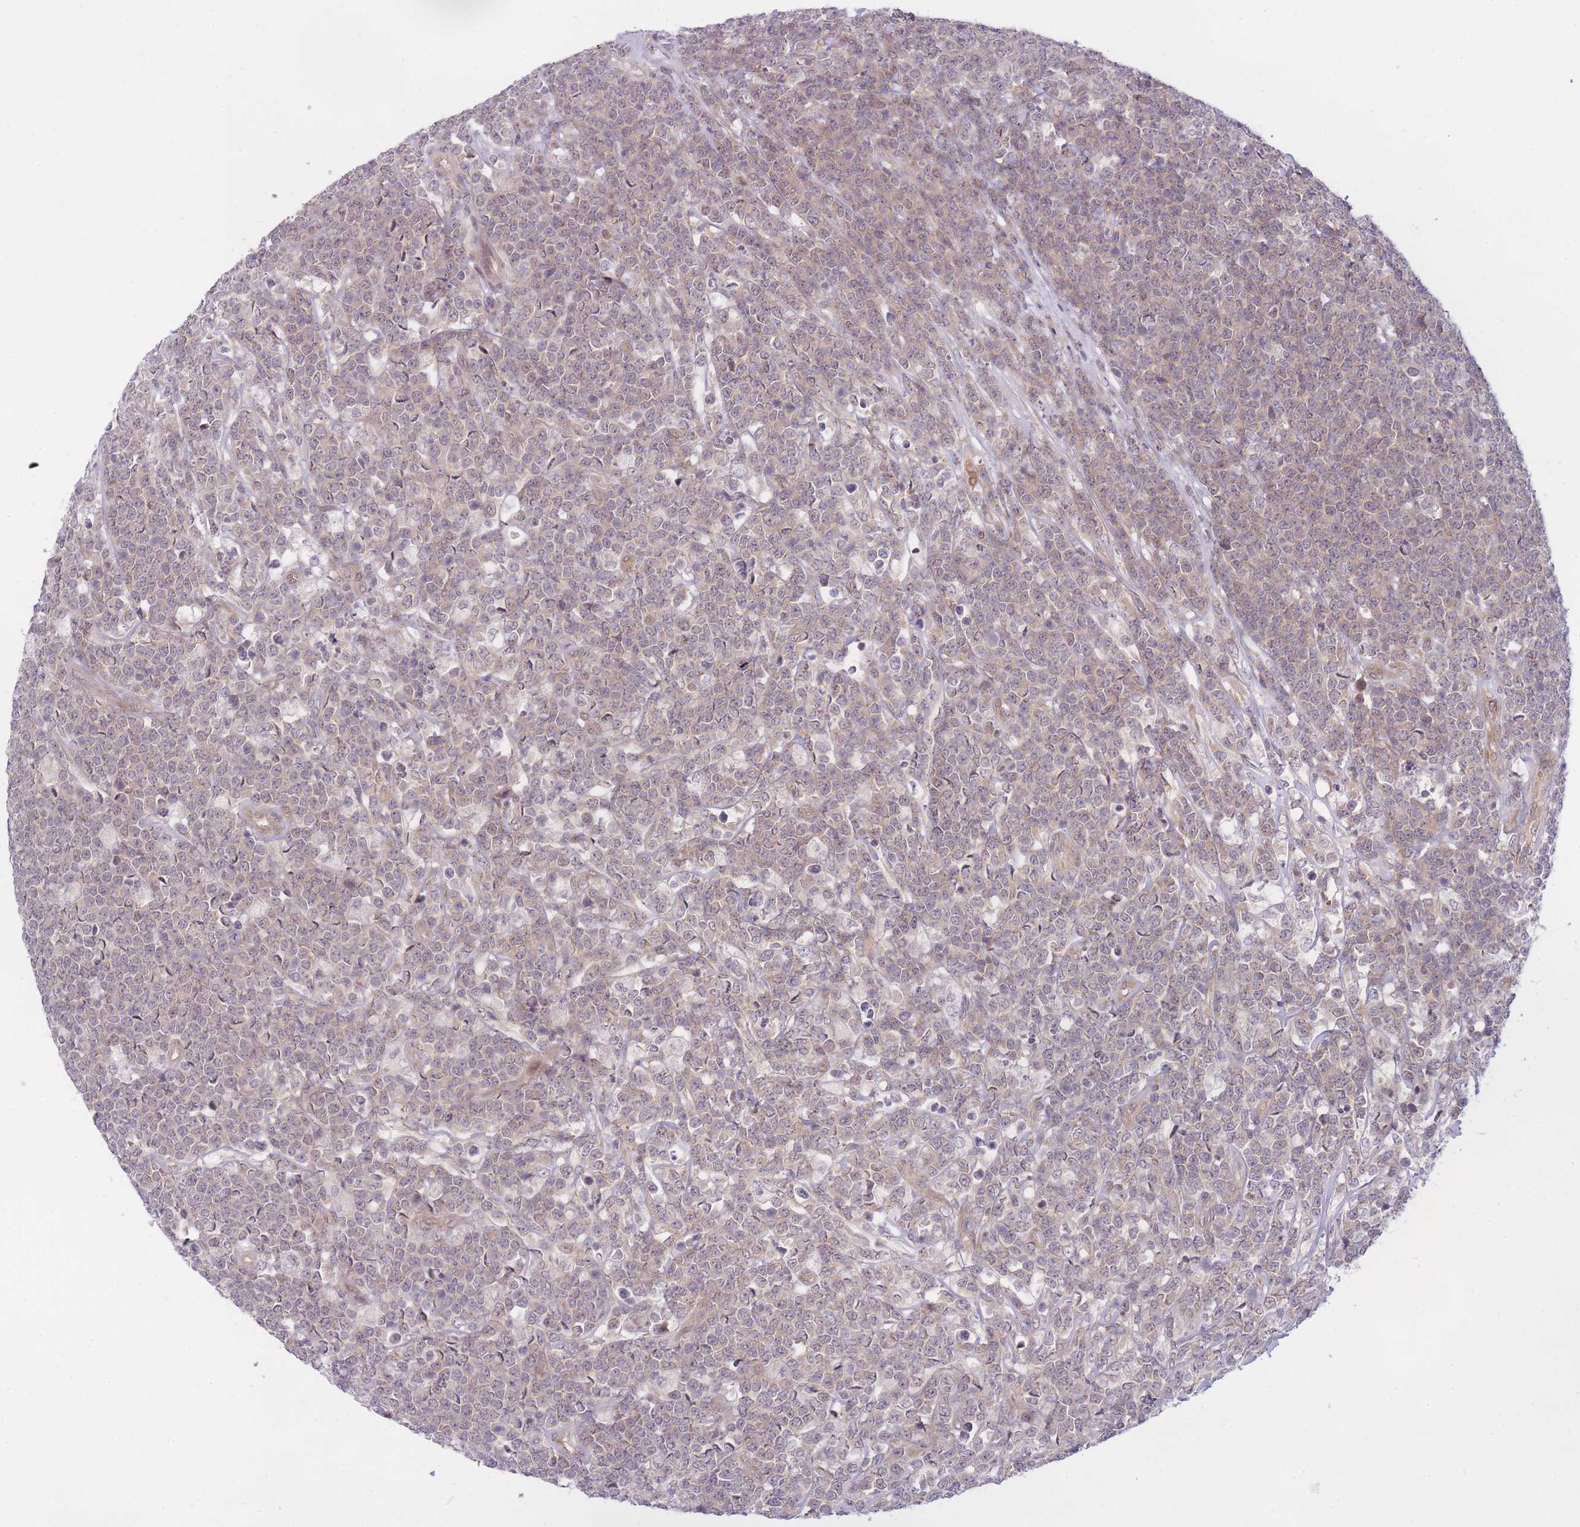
{"staining": {"intensity": "weak", "quantity": "25%-75%", "location": "cytoplasmic/membranous"}, "tissue": "lymphoma", "cell_type": "Tumor cells", "image_type": "cancer", "snomed": [{"axis": "morphology", "description": "Malignant lymphoma, non-Hodgkin's type, High grade"}, {"axis": "topography", "description": "Small intestine"}], "caption": "High-power microscopy captured an IHC photomicrograph of lymphoma, revealing weak cytoplasmic/membranous positivity in about 25%-75% of tumor cells.", "gene": "CDC25B", "patient": {"sex": "male", "age": 8}}